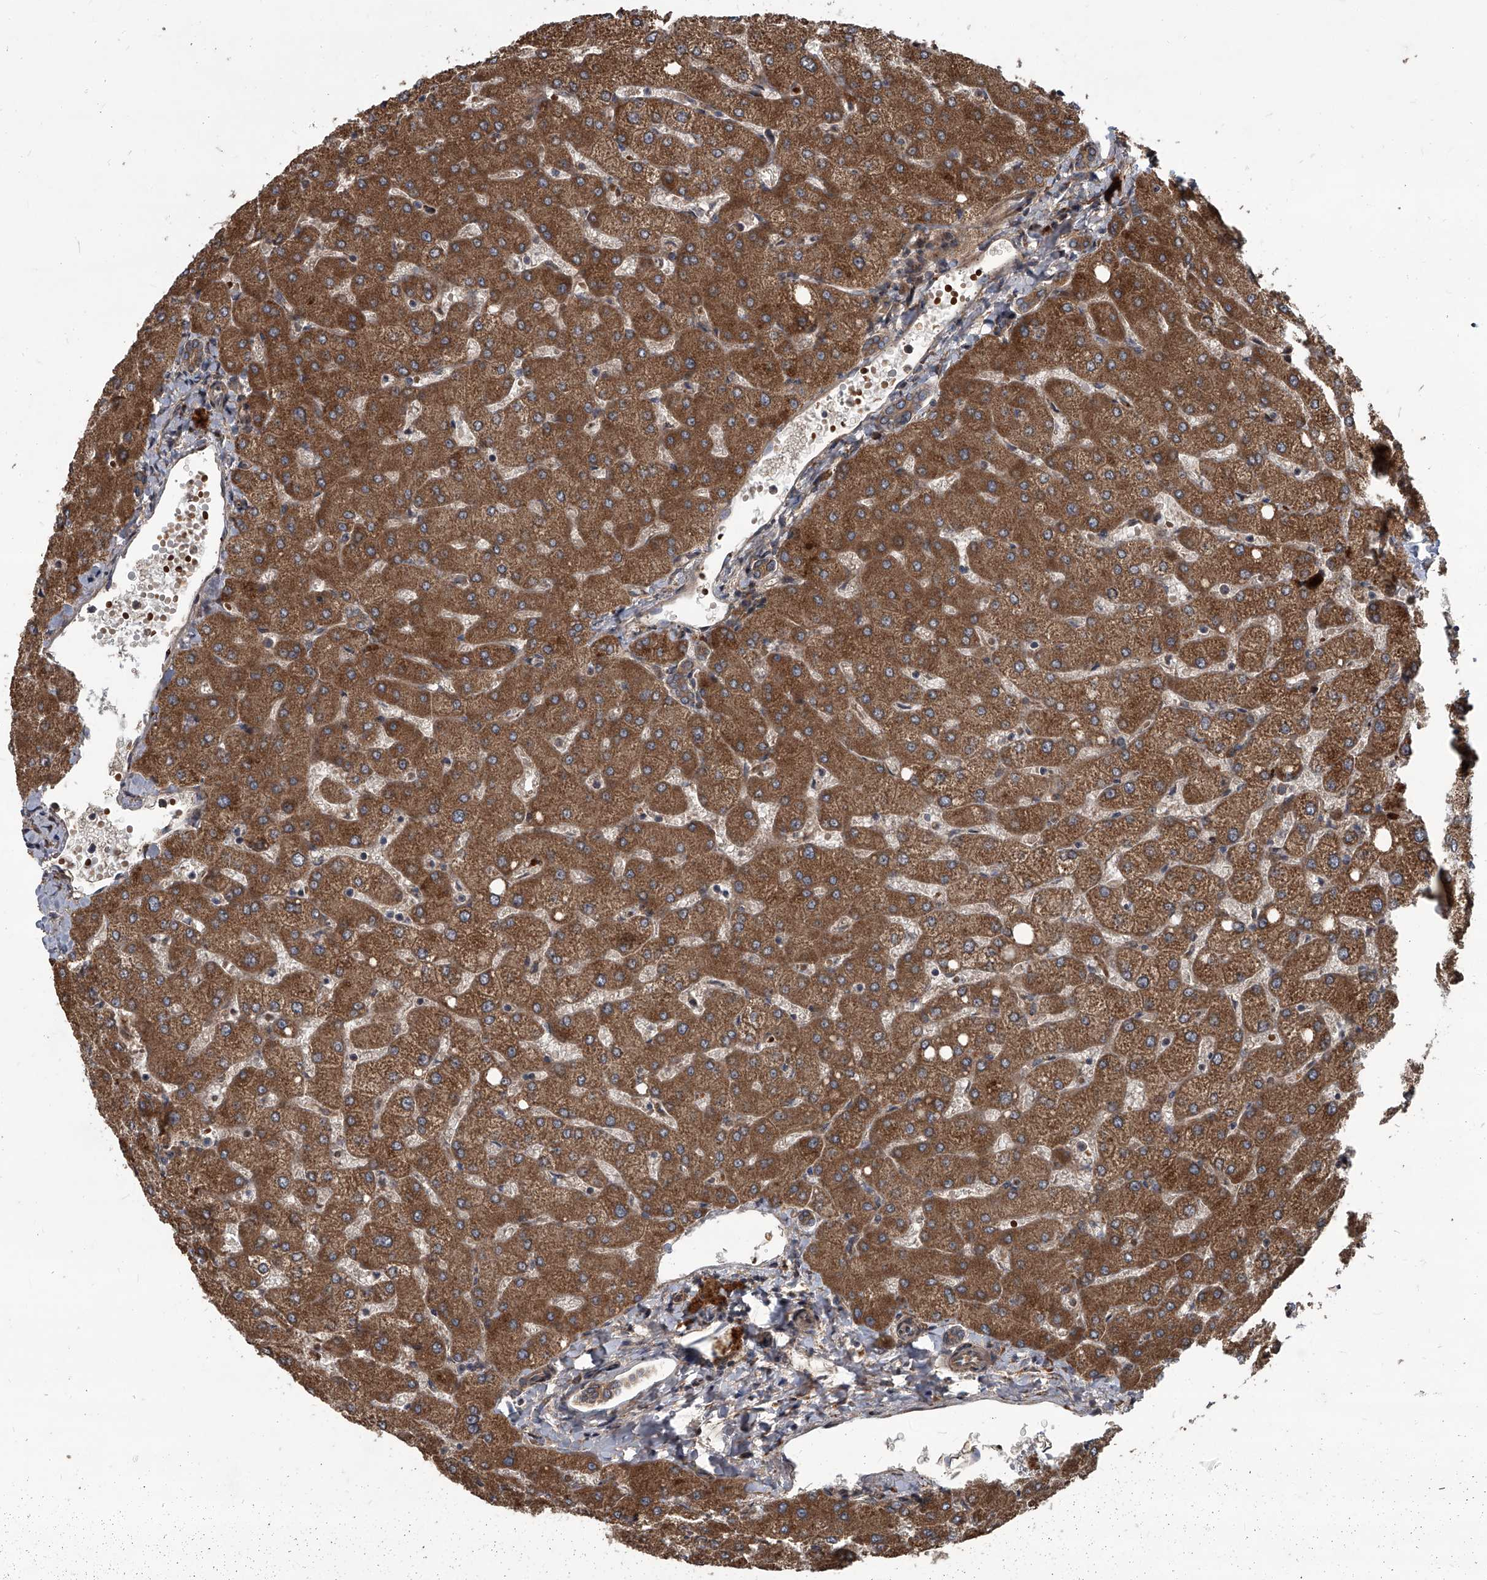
{"staining": {"intensity": "moderate", "quantity": ">75%", "location": "cytoplasmic/membranous"}, "tissue": "liver", "cell_type": "Cholangiocytes", "image_type": "normal", "snomed": [{"axis": "morphology", "description": "Normal tissue, NOS"}, {"axis": "topography", "description": "Liver"}], "caption": "Brown immunohistochemical staining in normal liver demonstrates moderate cytoplasmic/membranous expression in about >75% of cholangiocytes.", "gene": "EVA1C", "patient": {"sex": "female", "age": 54}}